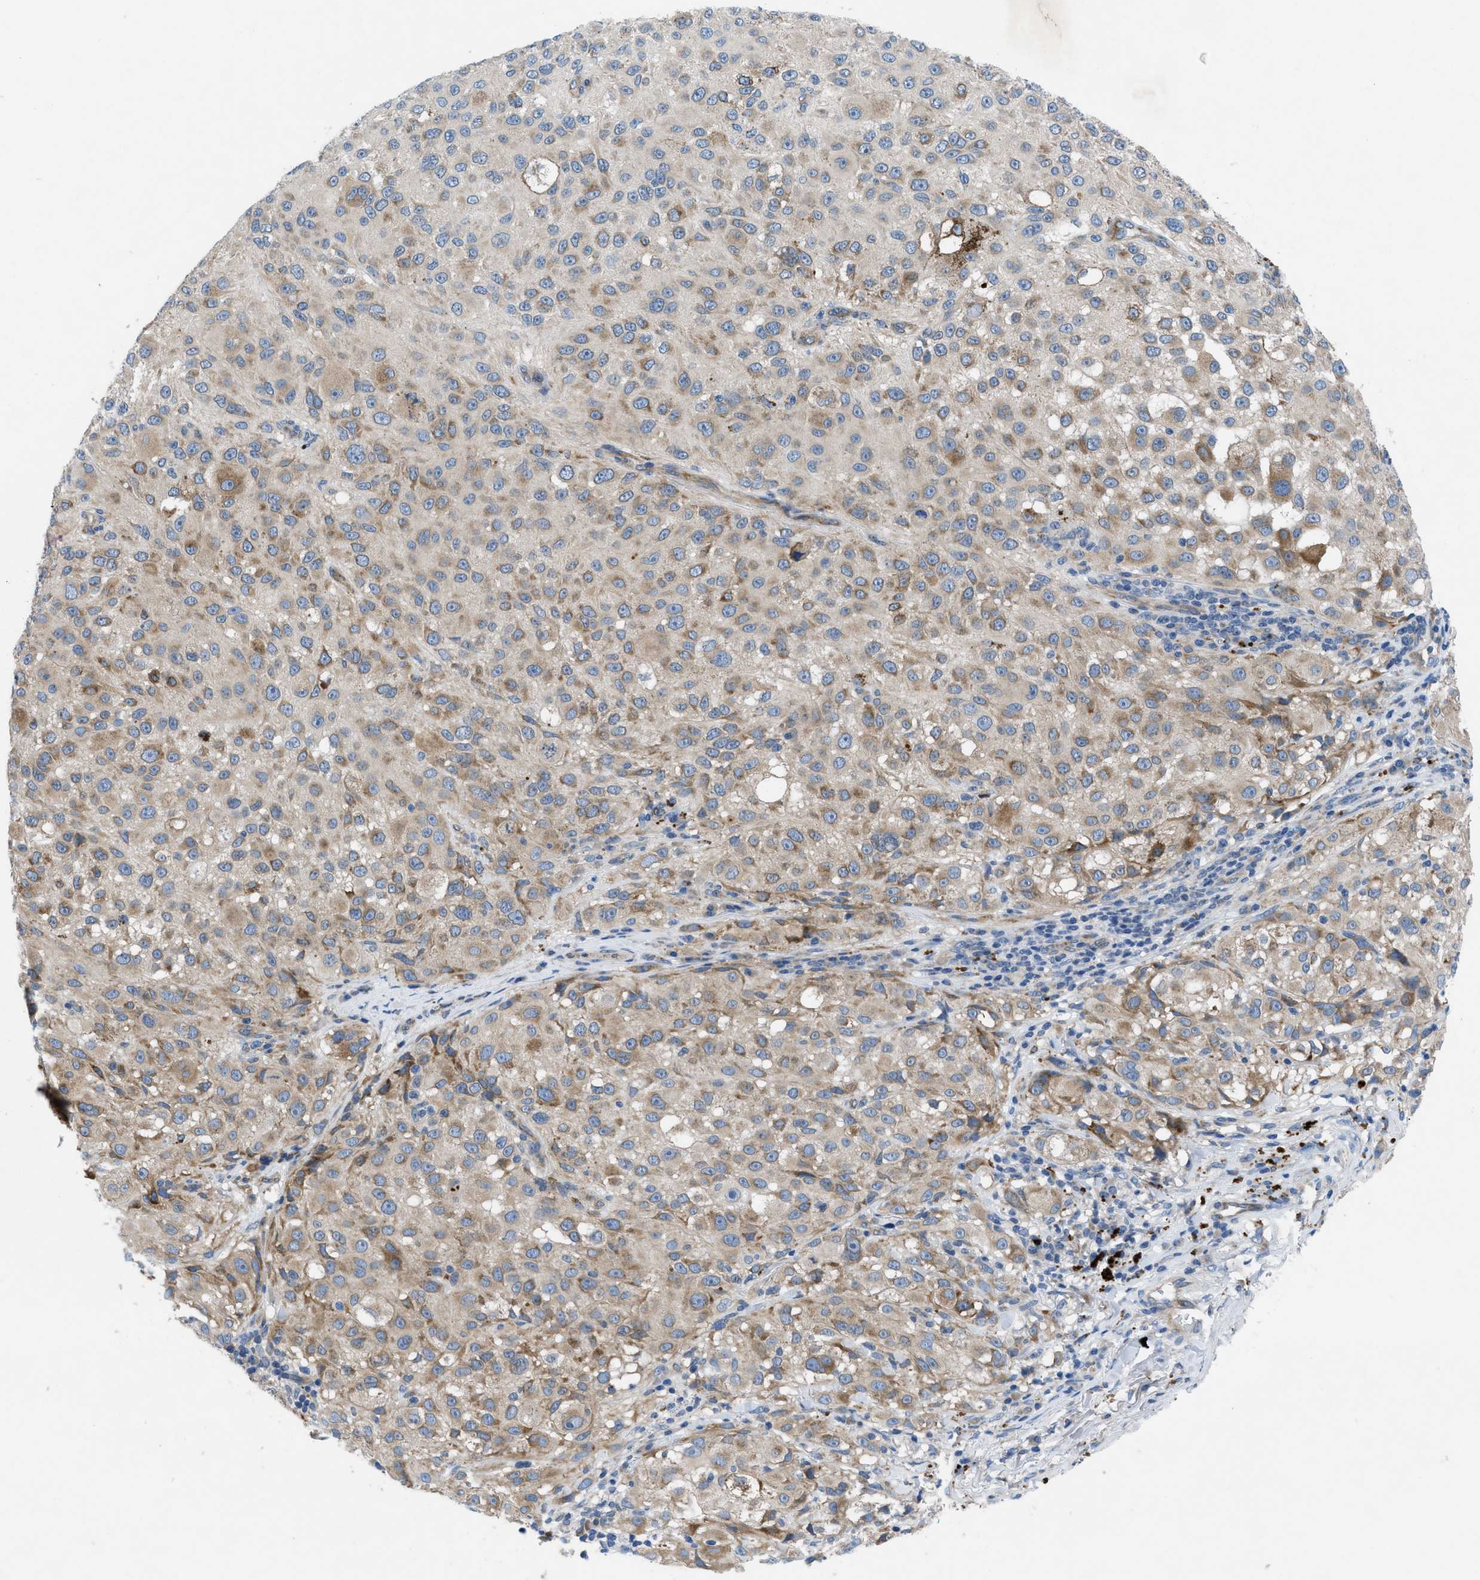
{"staining": {"intensity": "weak", "quantity": "25%-75%", "location": "cytoplasmic/membranous"}, "tissue": "melanoma", "cell_type": "Tumor cells", "image_type": "cancer", "snomed": [{"axis": "morphology", "description": "Necrosis, NOS"}, {"axis": "morphology", "description": "Malignant melanoma, NOS"}, {"axis": "topography", "description": "Skin"}], "caption": "IHC of malignant melanoma exhibits low levels of weak cytoplasmic/membranous staining in approximately 25%-75% of tumor cells. (Stains: DAB in brown, nuclei in blue, Microscopy: brightfield microscopy at high magnification).", "gene": "PGR", "patient": {"sex": "female", "age": 87}}